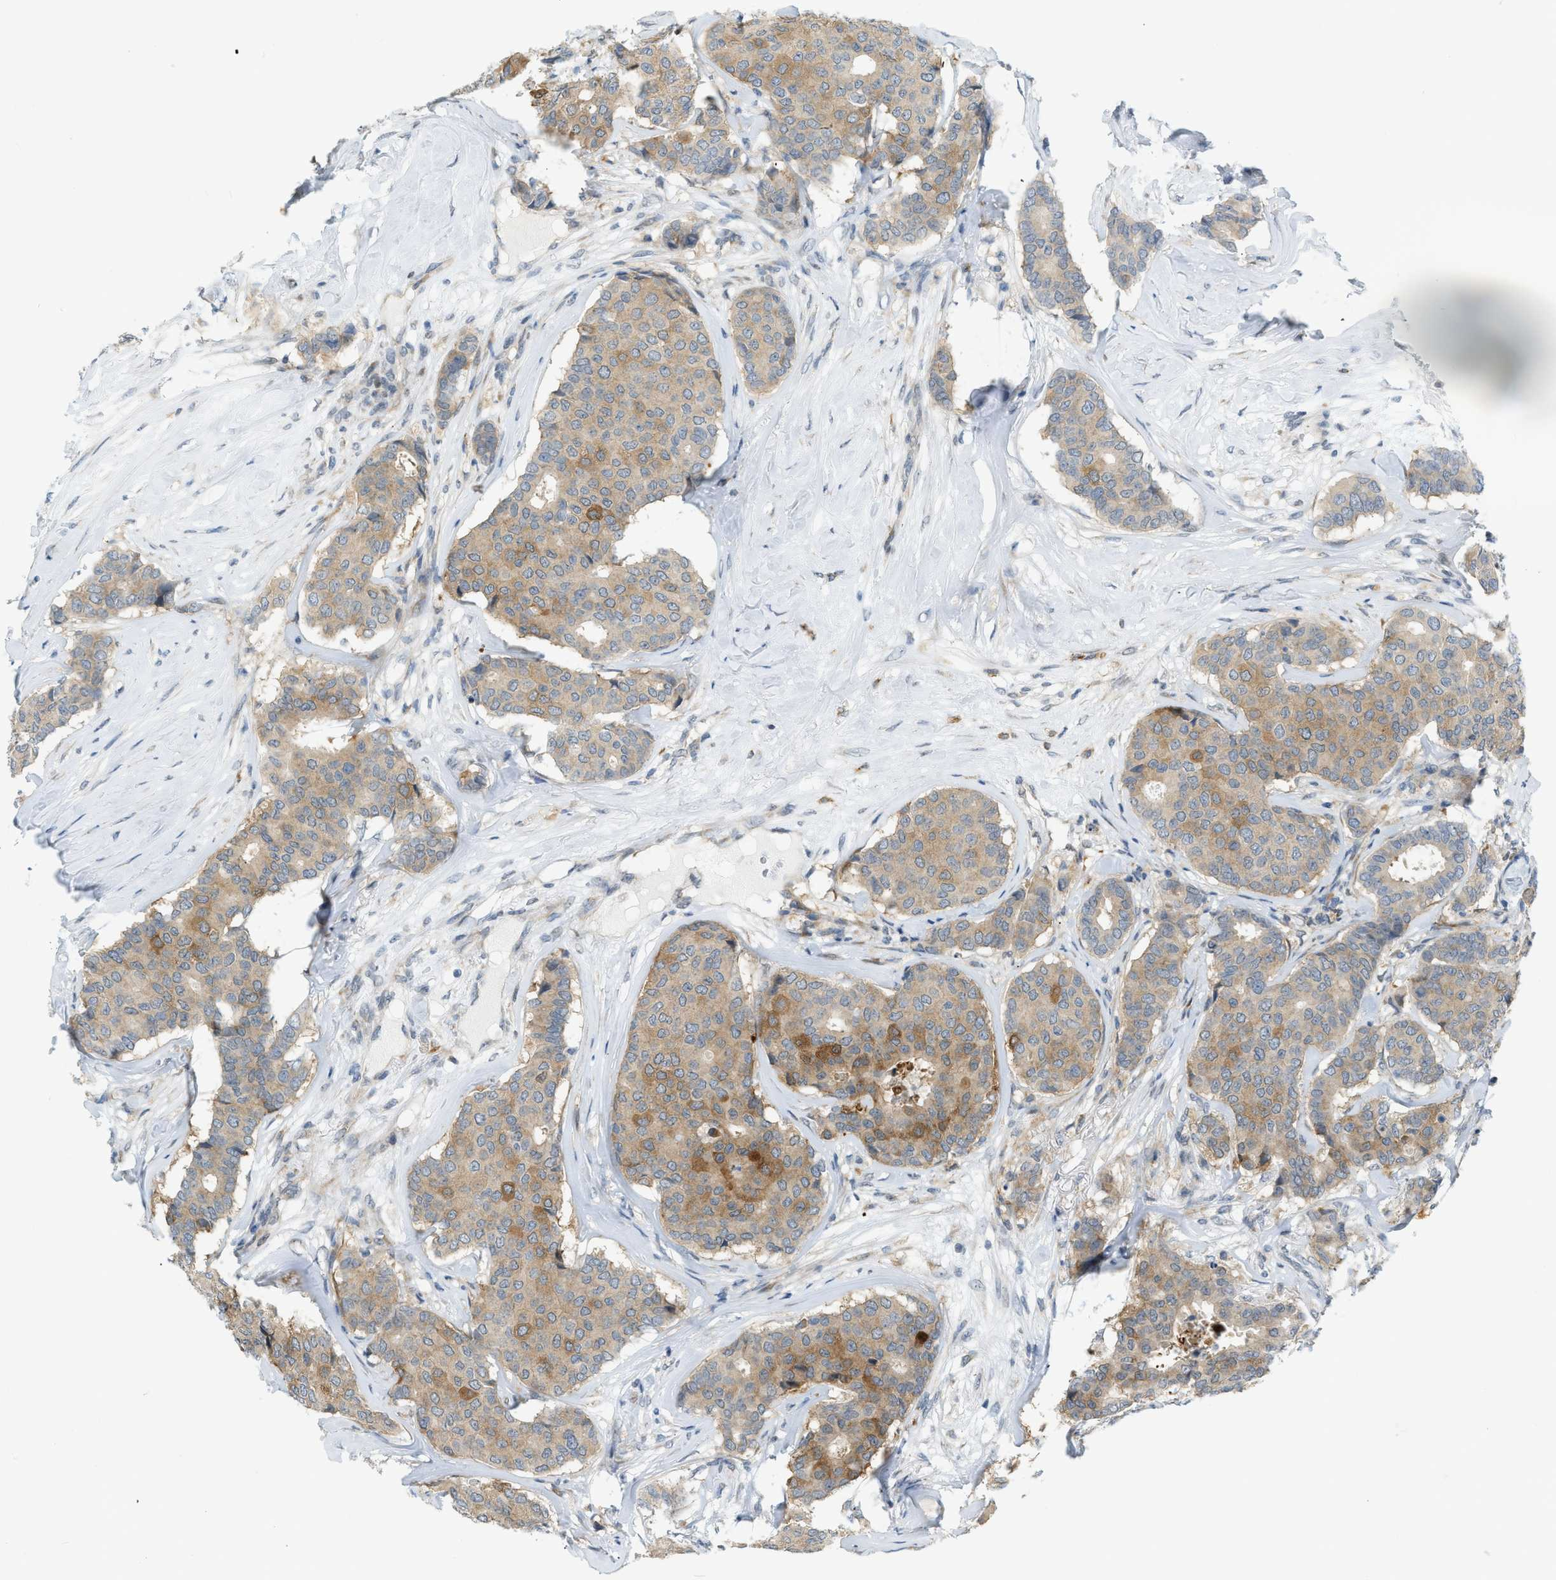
{"staining": {"intensity": "moderate", "quantity": ">75%", "location": "cytoplasmic/membranous"}, "tissue": "breast cancer", "cell_type": "Tumor cells", "image_type": "cancer", "snomed": [{"axis": "morphology", "description": "Duct carcinoma"}, {"axis": "topography", "description": "Breast"}], "caption": "Human breast cancer (intraductal carcinoma) stained for a protein (brown) shows moderate cytoplasmic/membranous positive expression in about >75% of tumor cells.", "gene": "ZNF408", "patient": {"sex": "female", "age": 75}}